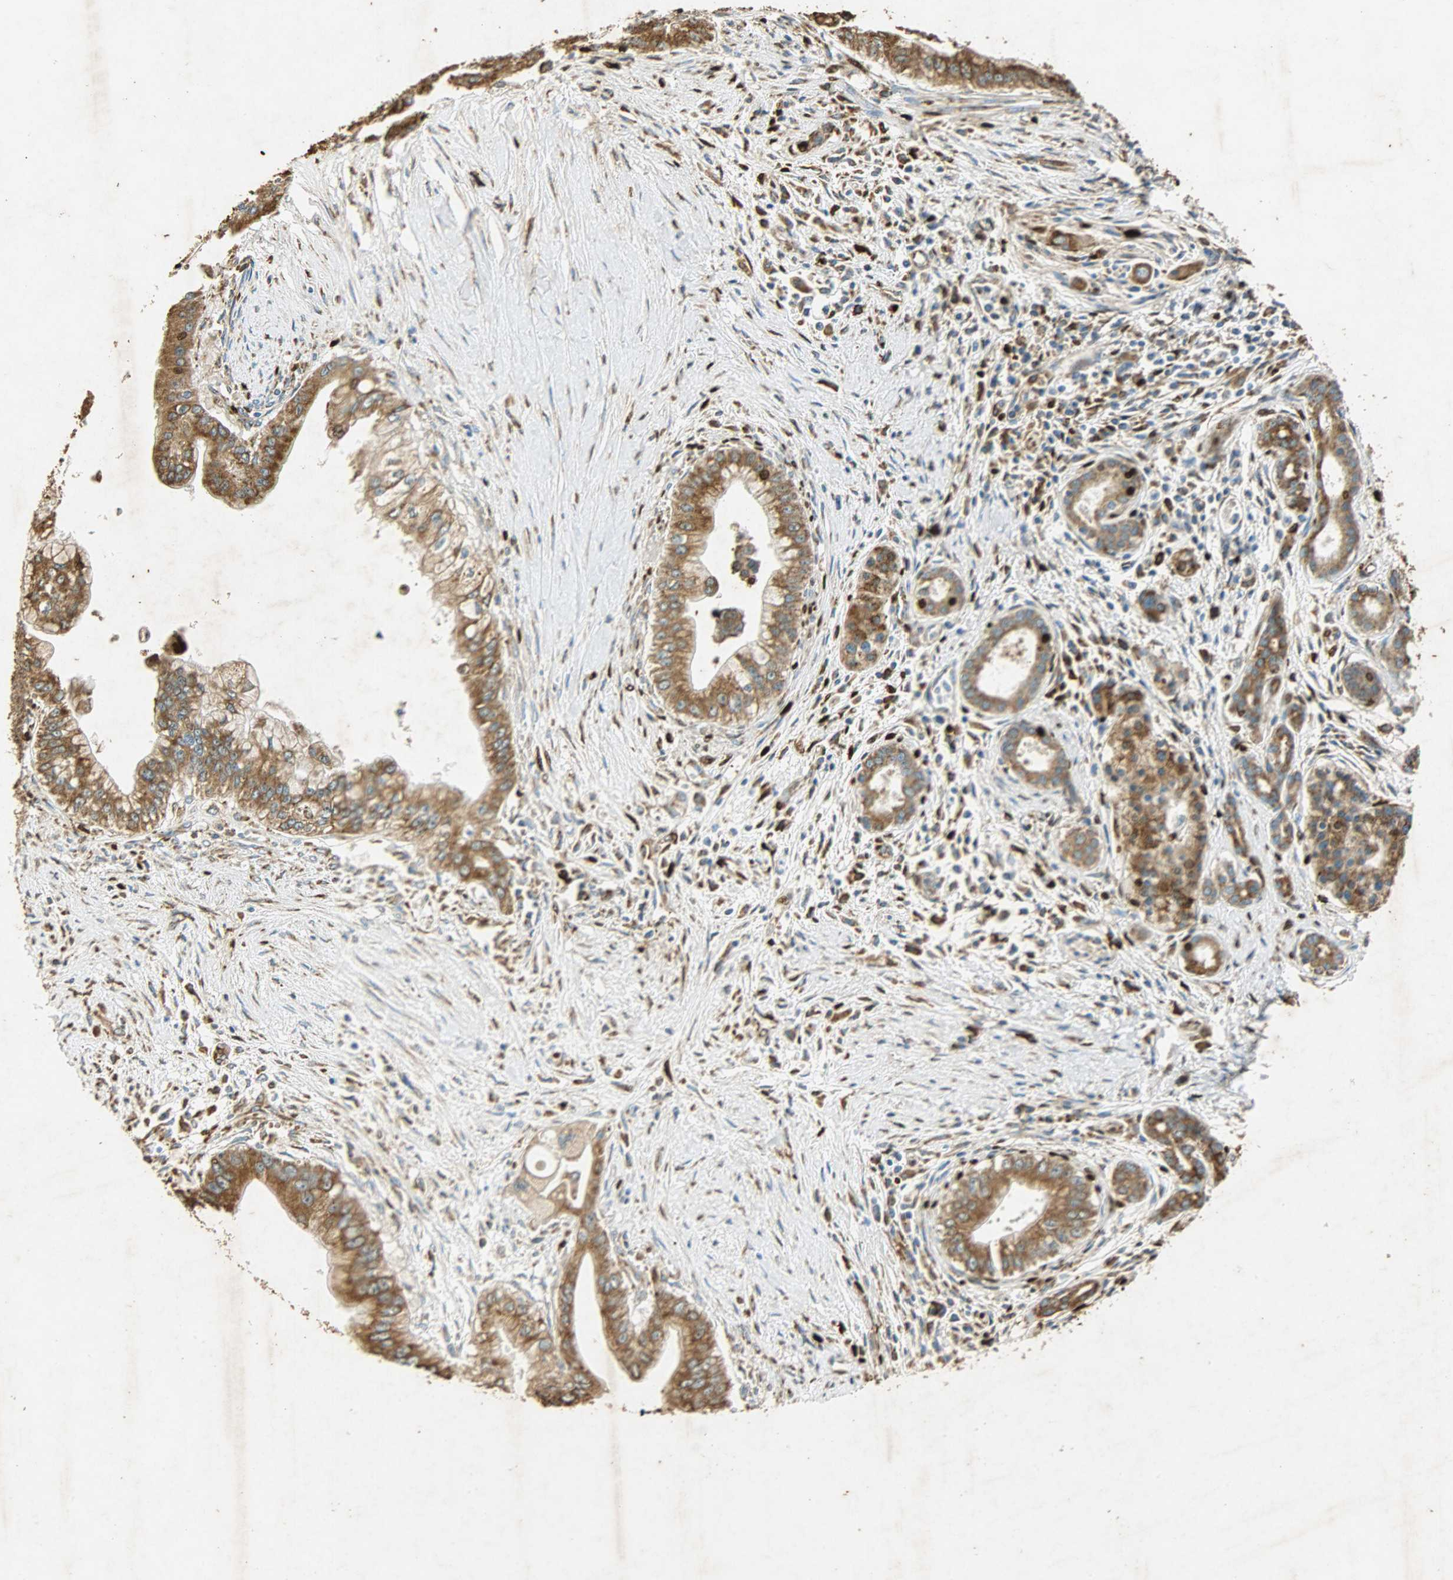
{"staining": {"intensity": "moderate", "quantity": ">75%", "location": "cytoplasmic/membranous"}, "tissue": "pancreatic cancer", "cell_type": "Tumor cells", "image_type": "cancer", "snomed": [{"axis": "morphology", "description": "Adenocarcinoma, NOS"}, {"axis": "topography", "description": "Pancreas"}], "caption": "A histopathology image of human pancreatic adenocarcinoma stained for a protein demonstrates moderate cytoplasmic/membranous brown staining in tumor cells. (Stains: DAB in brown, nuclei in blue, Microscopy: brightfield microscopy at high magnification).", "gene": "HSPA5", "patient": {"sex": "male", "age": 59}}